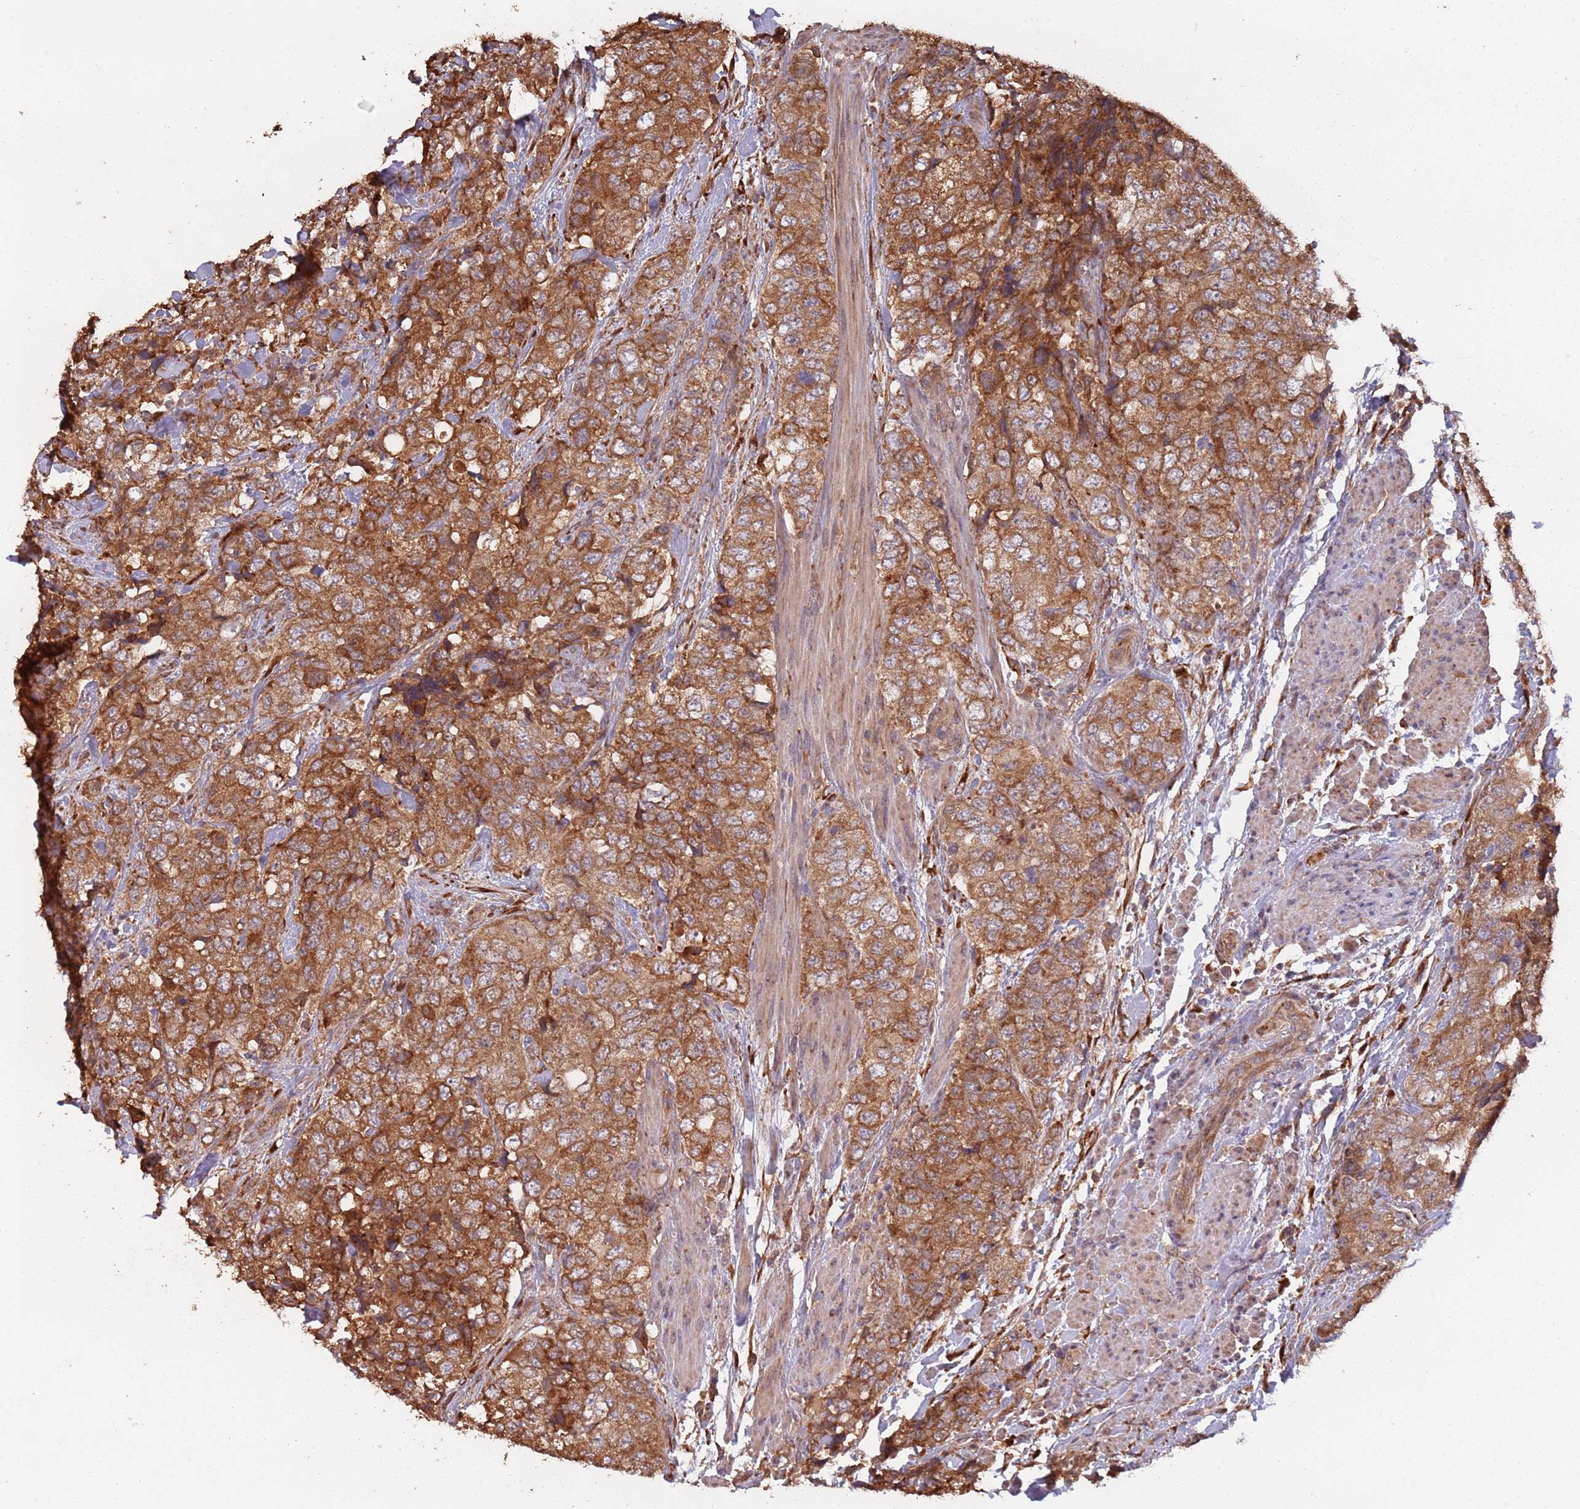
{"staining": {"intensity": "strong", "quantity": ">75%", "location": "cytoplasmic/membranous"}, "tissue": "urothelial cancer", "cell_type": "Tumor cells", "image_type": "cancer", "snomed": [{"axis": "morphology", "description": "Urothelial carcinoma, High grade"}, {"axis": "topography", "description": "Urinary bladder"}], "caption": "Urothelial cancer was stained to show a protein in brown. There is high levels of strong cytoplasmic/membranous expression in approximately >75% of tumor cells.", "gene": "COG4", "patient": {"sex": "female", "age": 78}}